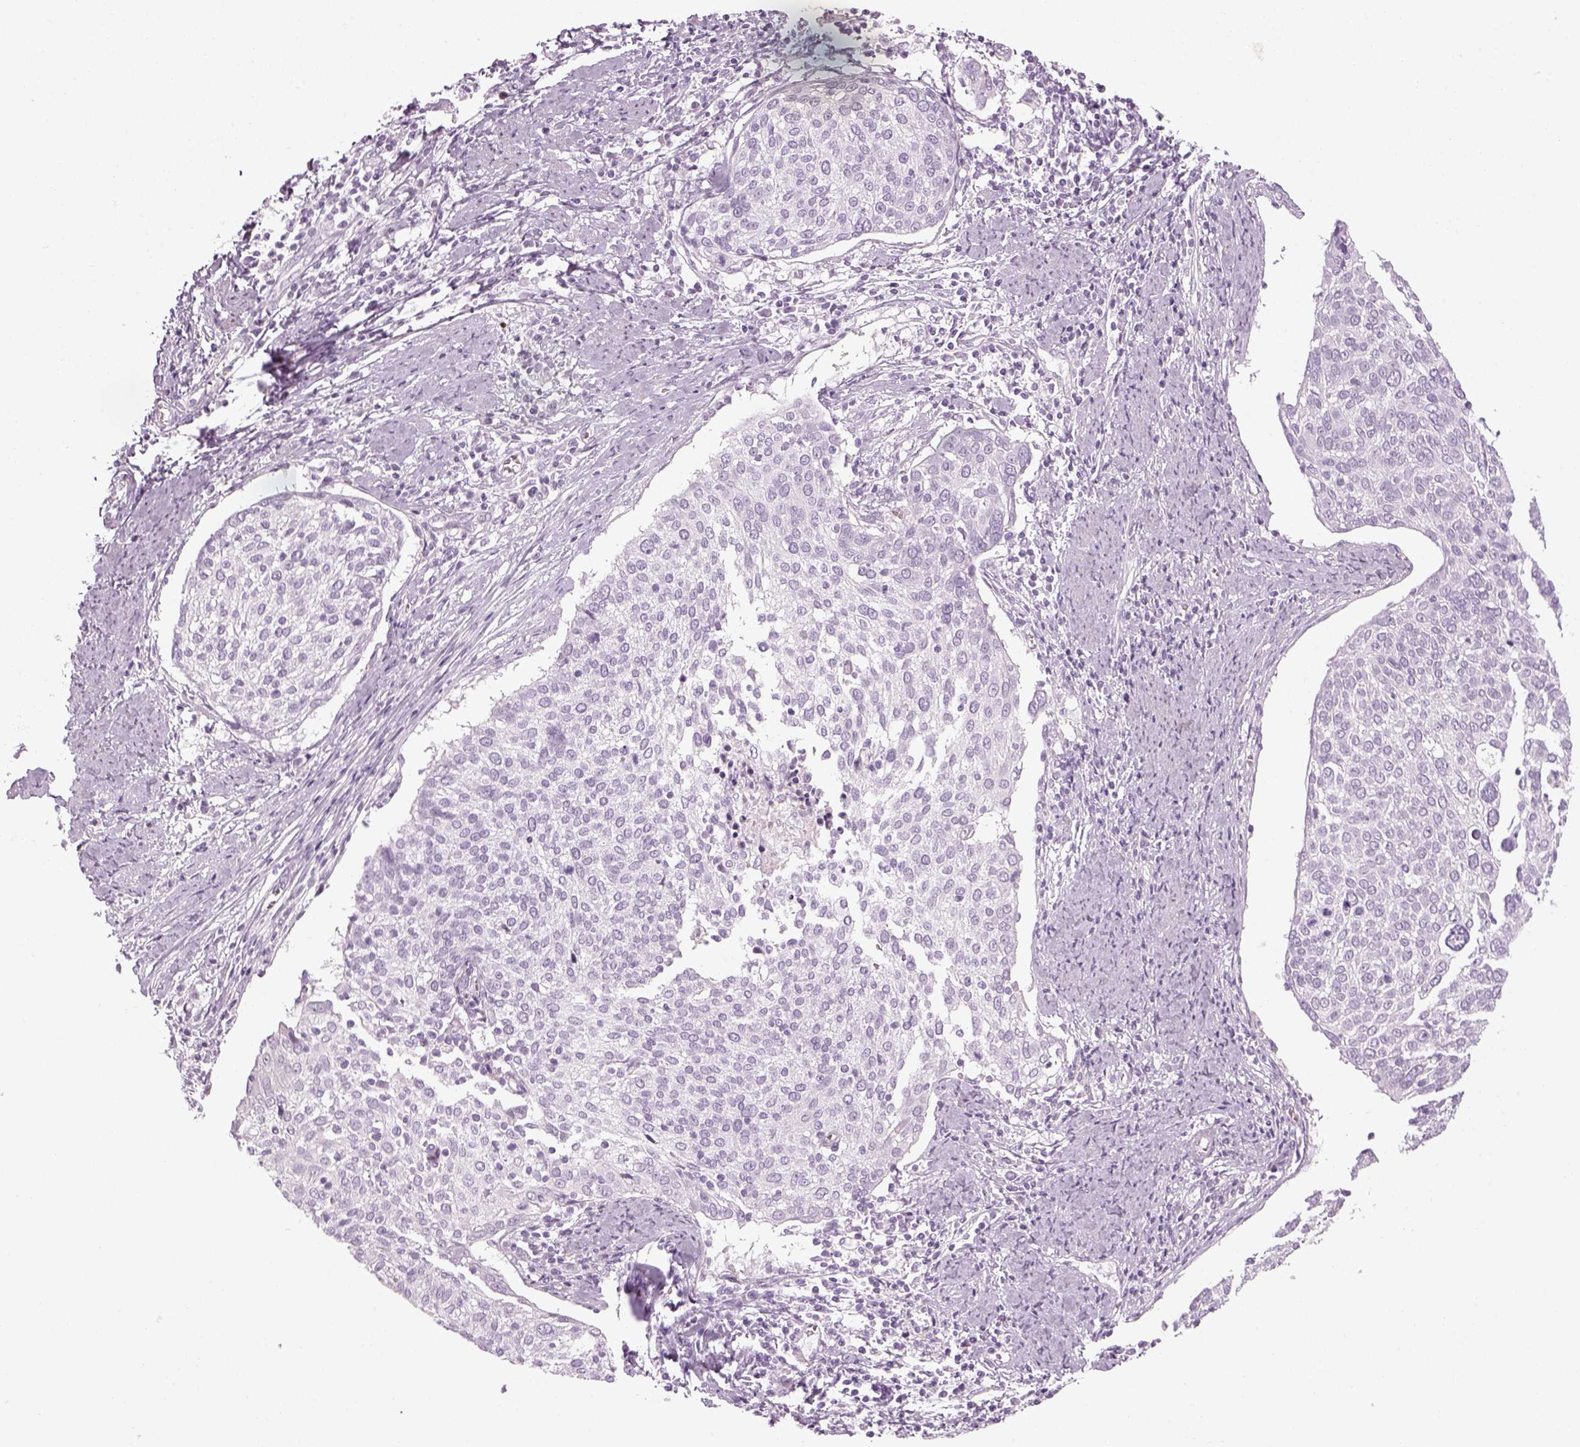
{"staining": {"intensity": "negative", "quantity": "none", "location": "none"}, "tissue": "cervical cancer", "cell_type": "Tumor cells", "image_type": "cancer", "snomed": [{"axis": "morphology", "description": "Squamous cell carcinoma, NOS"}, {"axis": "topography", "description": "Cervix"}], "caption": "Tumor cells show no significant staining in cervical cancer (squamous cell carcinoma).", "gene": "GAS2L2", "patient": {"sex": "female", "age": 39}}